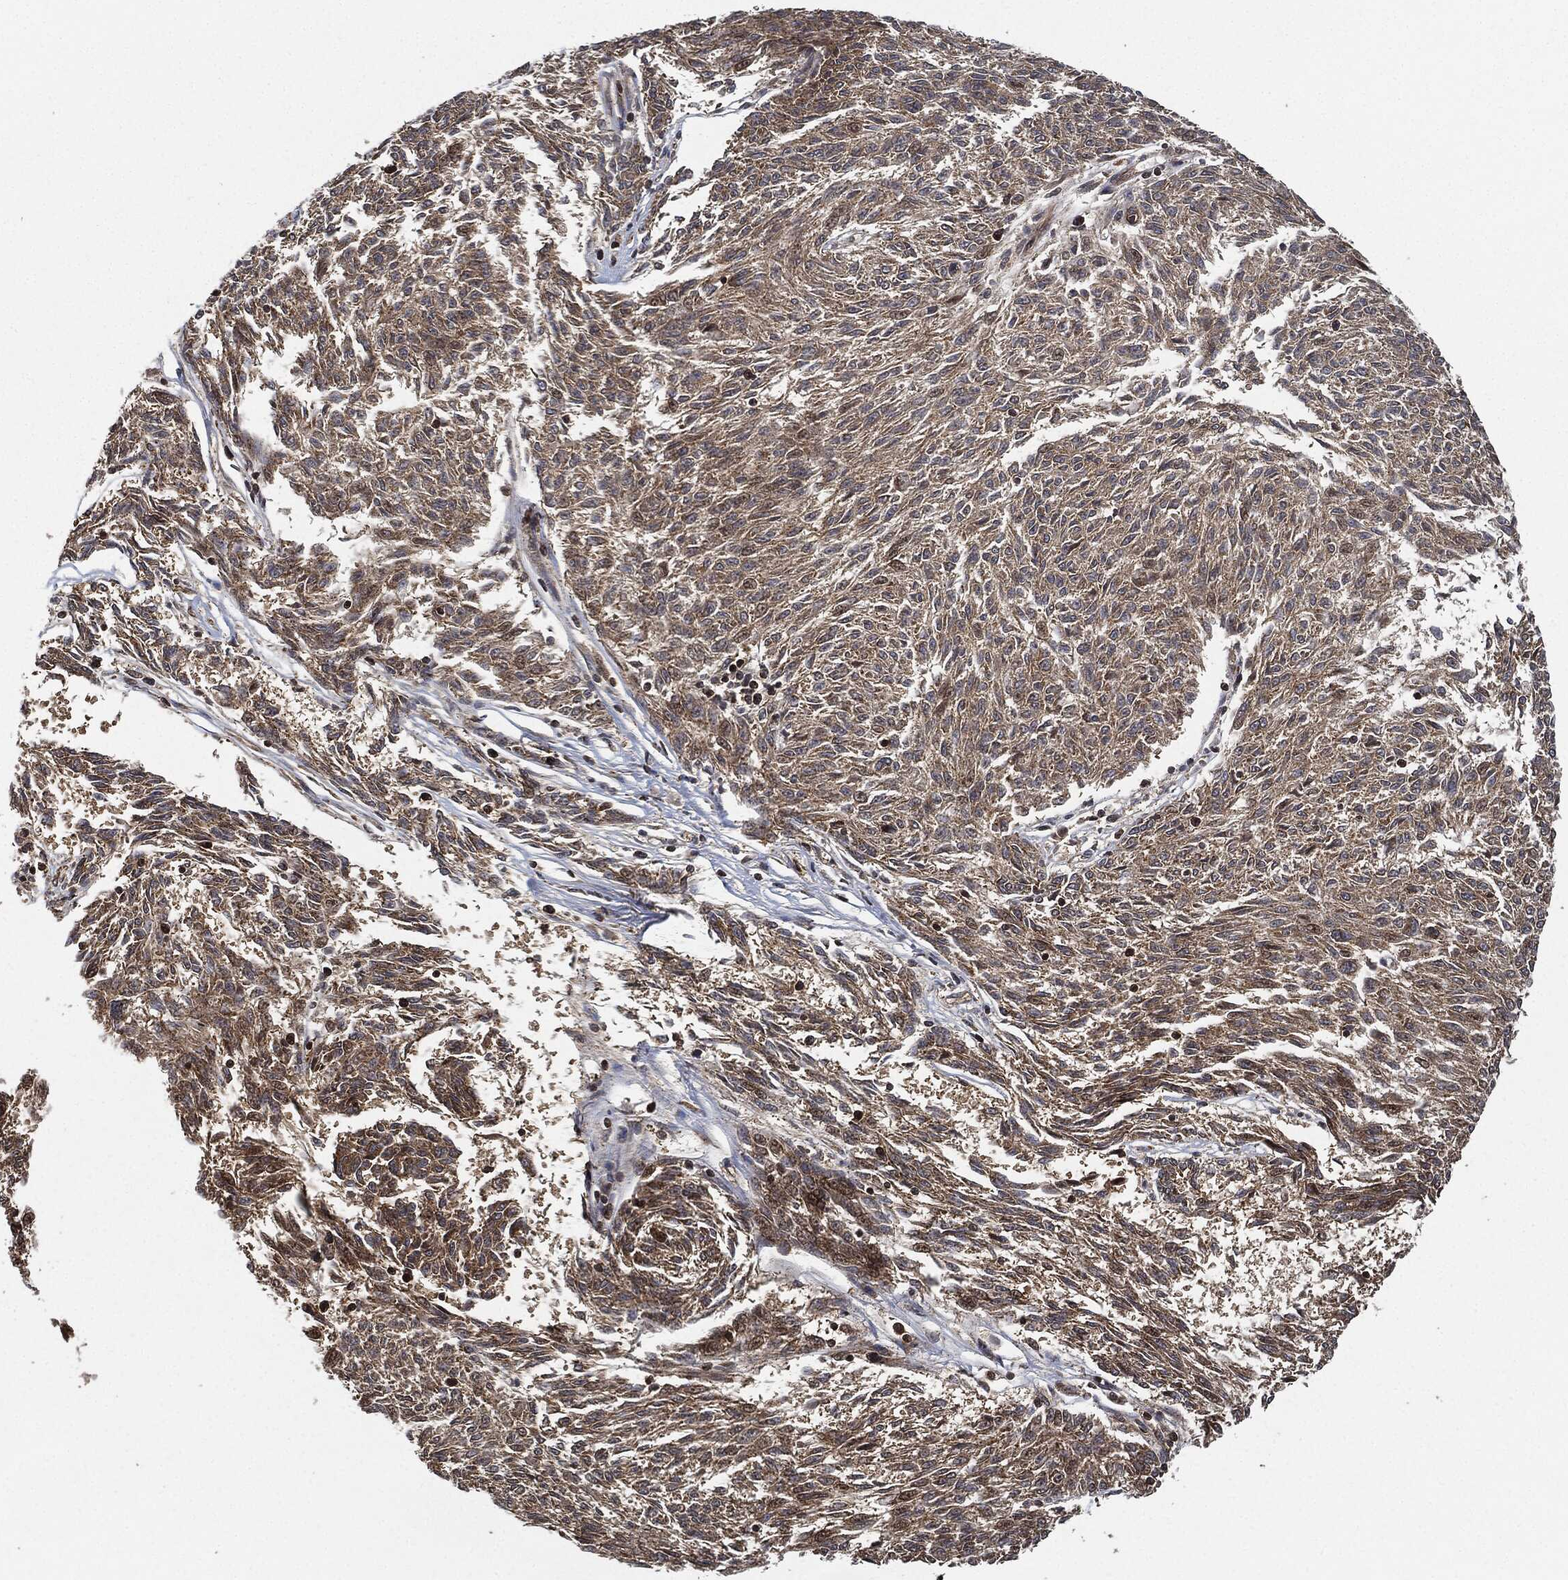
{"staining": {"intensity": "moderate", "quantity": "25%-75%", "location": "cytoplasmic/membranous"}, "tissue": "melanoma", "cell_type": "Tumor cells", "image_type": "cancer", "snomed": [{"axis": "morphology", "description": "Malignant melanoma, NOS"}, {"axis": "topography", "description": "Skin"}], "caption": "This histopathology image shows melanoma stained with IHC to label a protein in brown. The cytoplasmic/membranous of tumor cells show moderate positivity for the protein. Nuclei are counter-stained blue.", "gene": "MAP3K3", "patient": {"sex": "female", "age": 72}}